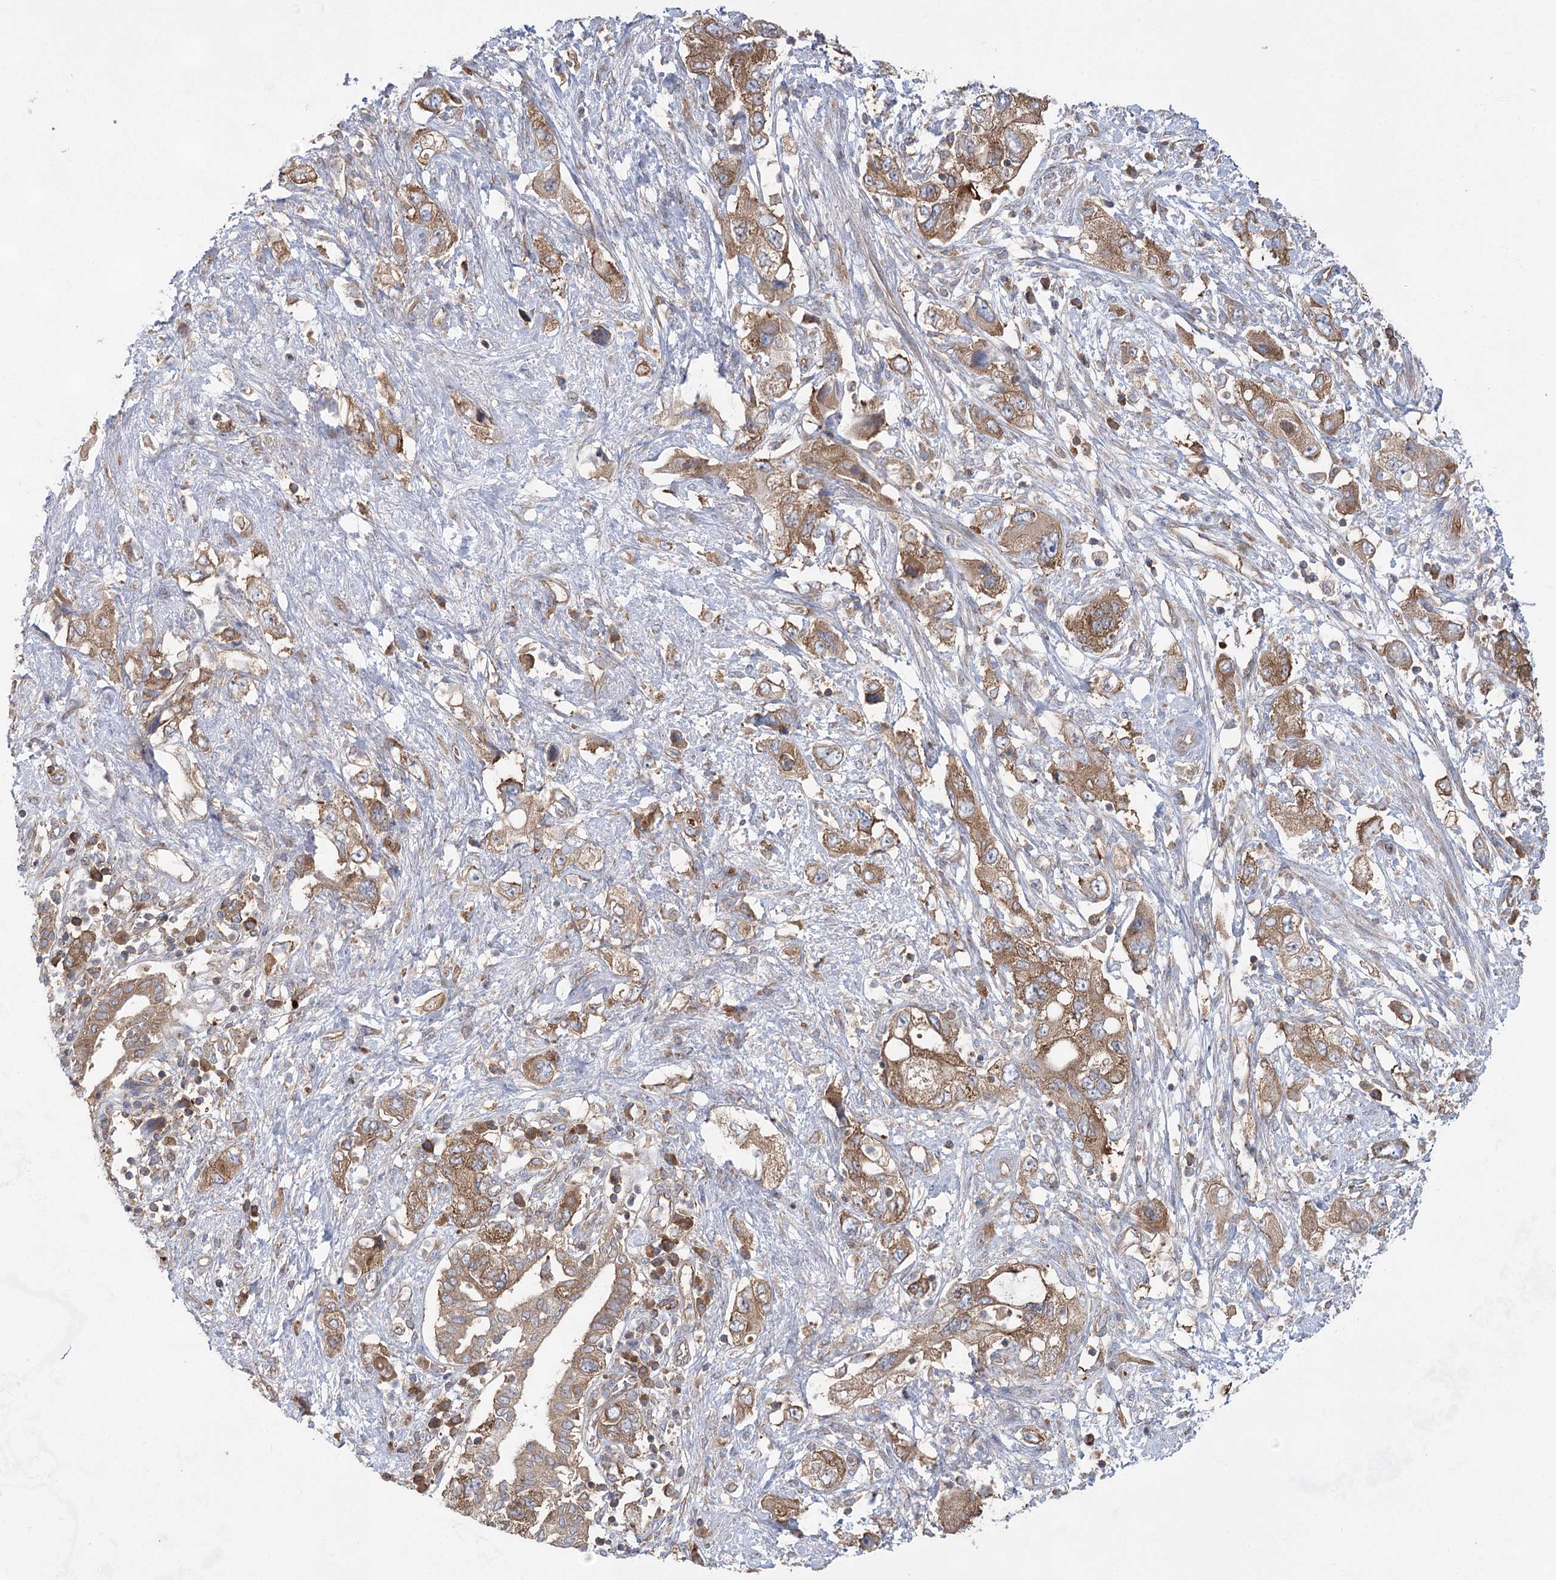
{"staining": {"intensity": "moderate", "quantity": ">75%", "location": "cytoplasmic/membranous"}, "tissue": "pancreatic cancer", "cell_type": "Tumor cells", "image_type": "cancer", "snomed": [{"axis": "morphology", "description": "Adenocarcinoma, NOS"}, {"axis": "topography", "description": "Pancreas"}], "caption": "The immunohistochemical stain highlights moderate cytoplasmic/membranous expression in tumor cells of pancreatic adenocarcinoma tissue.", "gene": "EIF3A", "patient": {"sex": "female", "age": 73}}